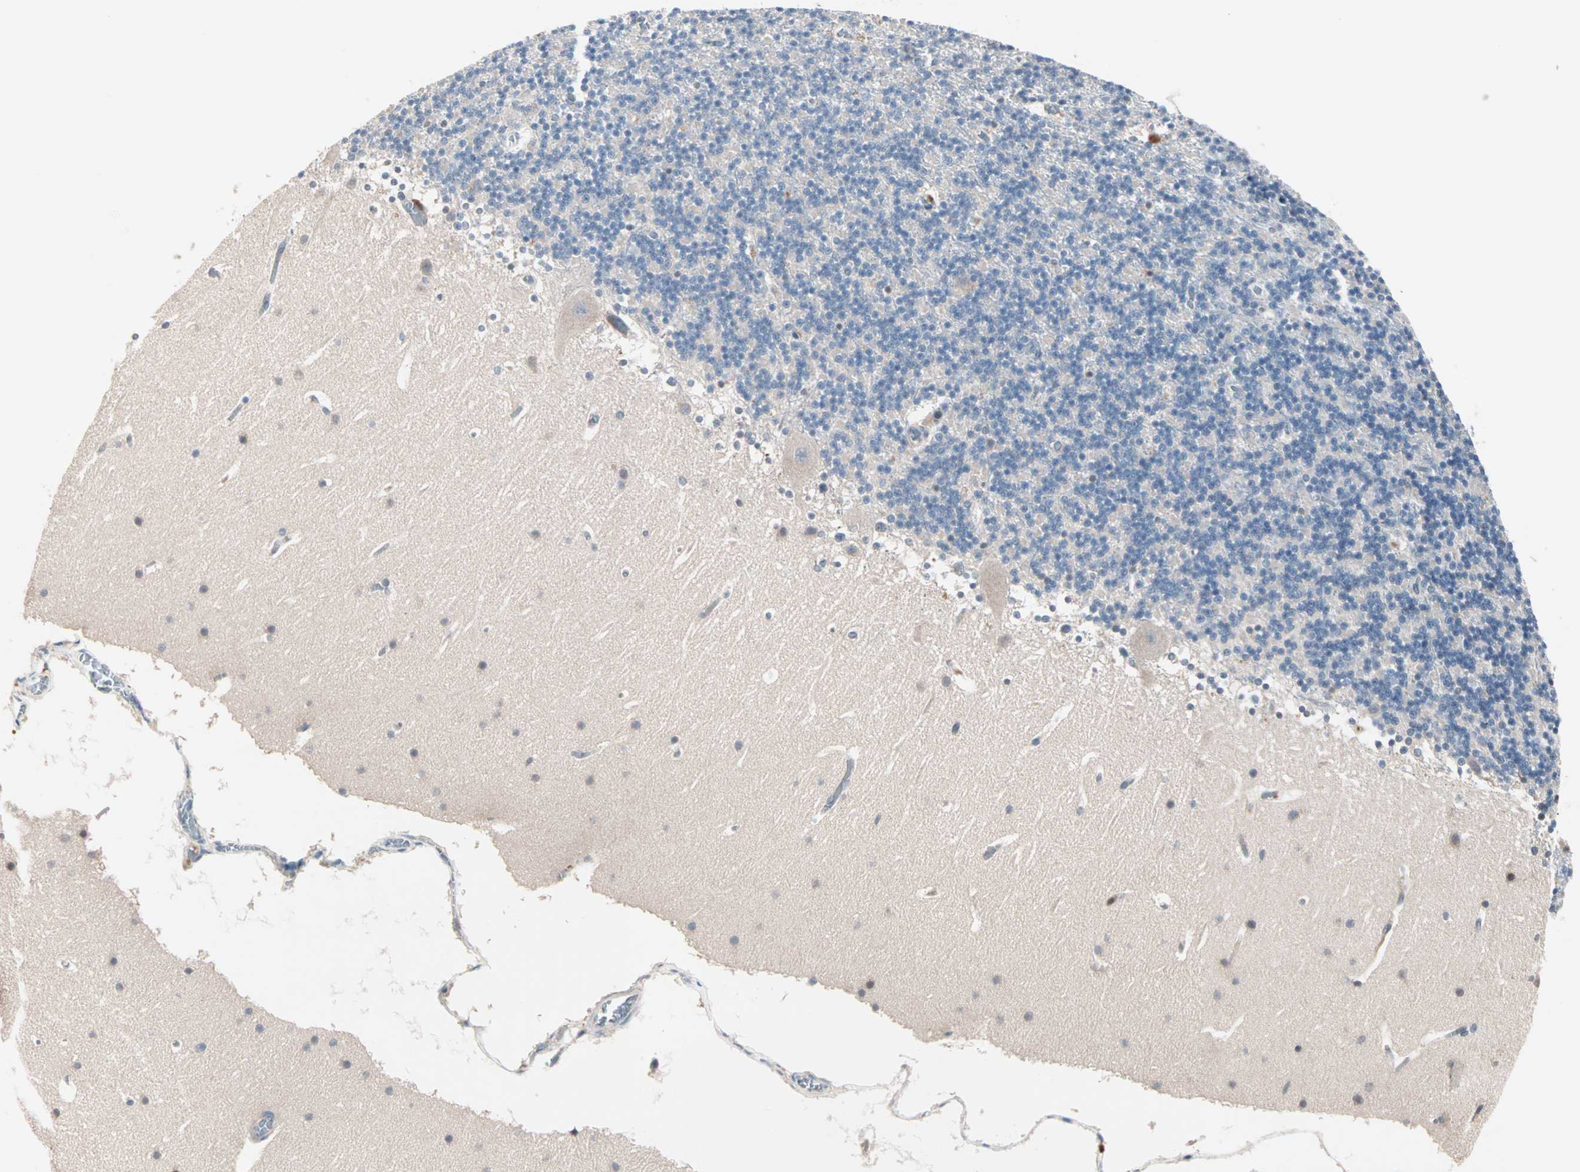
{"staining": {"intensity": "negative", "quantity": "none", "location": "none"}, "tissue": "cerebellum", "cell_type": "Cells in granular layer", "image_type": "normal", "snomed": [{"axis": "morphology", "description": "Normal tissue, NOS"}, {"axis": "topography", "description": "Cerebellum"}], "caption": "DAB immunohistochemical staining of normal cerebellum demonstrates no significant expression in cells in granular layer. (Brightfield microscopy of DAB immunohistochemistry at high magnification).", "gene": "CAD", "patient": {"sex": "male", "age": 45}}